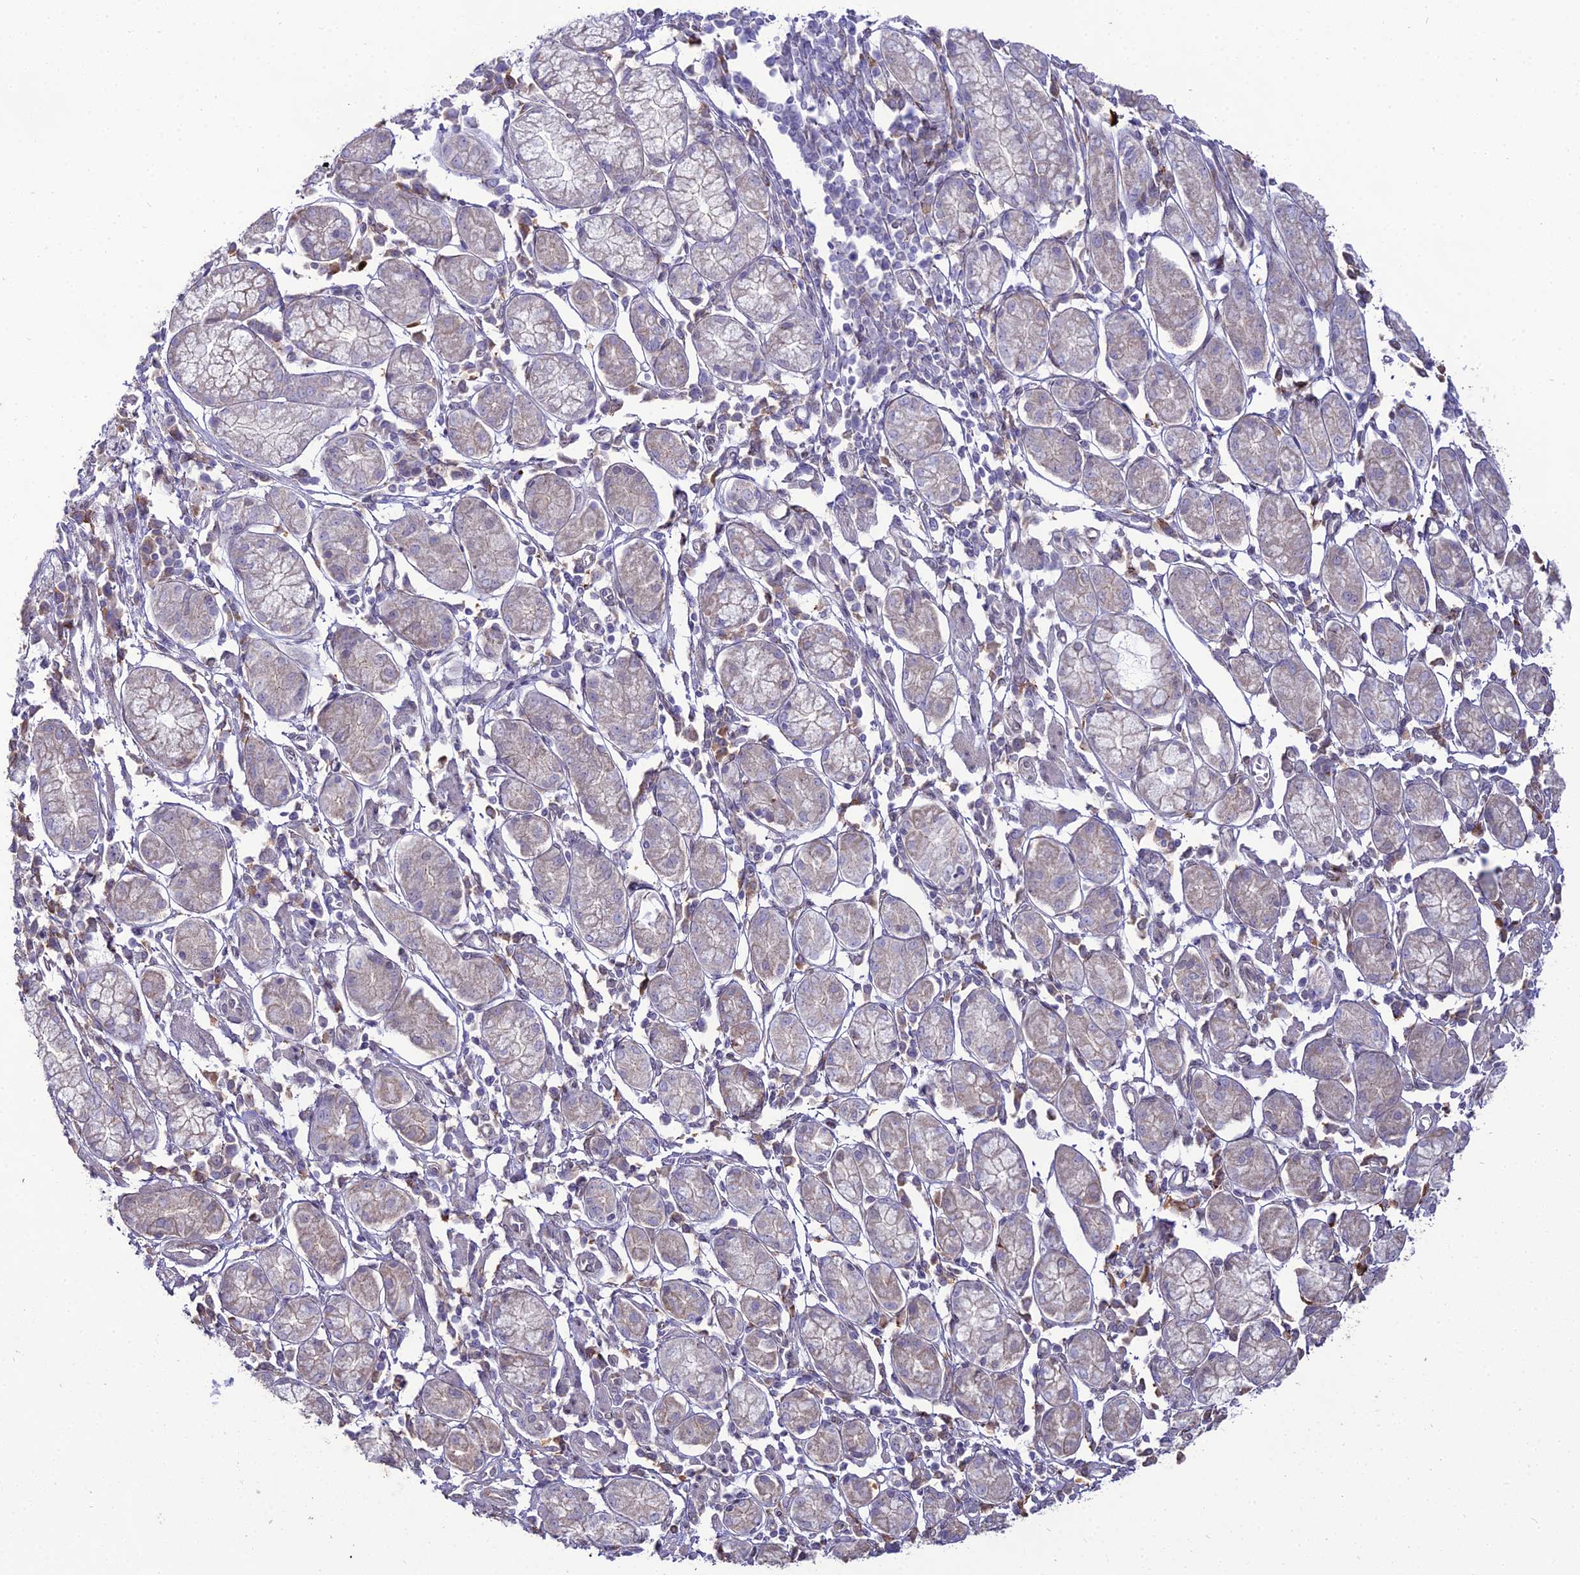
{"staining": {"intensity": "negative", "quantity": "none", "location": "none"}, "tissue": "stomach cancer", "cell_type": "Tumor cells", "image_type": "cancer", "snomed": [{"axis": "morphology", "description": "Adenocarcinoma, NOS"}, {"axis": "topography", "description": "Stomach"}], "caption": "Stomach cancer was stained to show a protein in brown. There is no significant positivity in tumor cells.", "gene": "TROAP", "patient": {"sex": "female", "age": 59}}